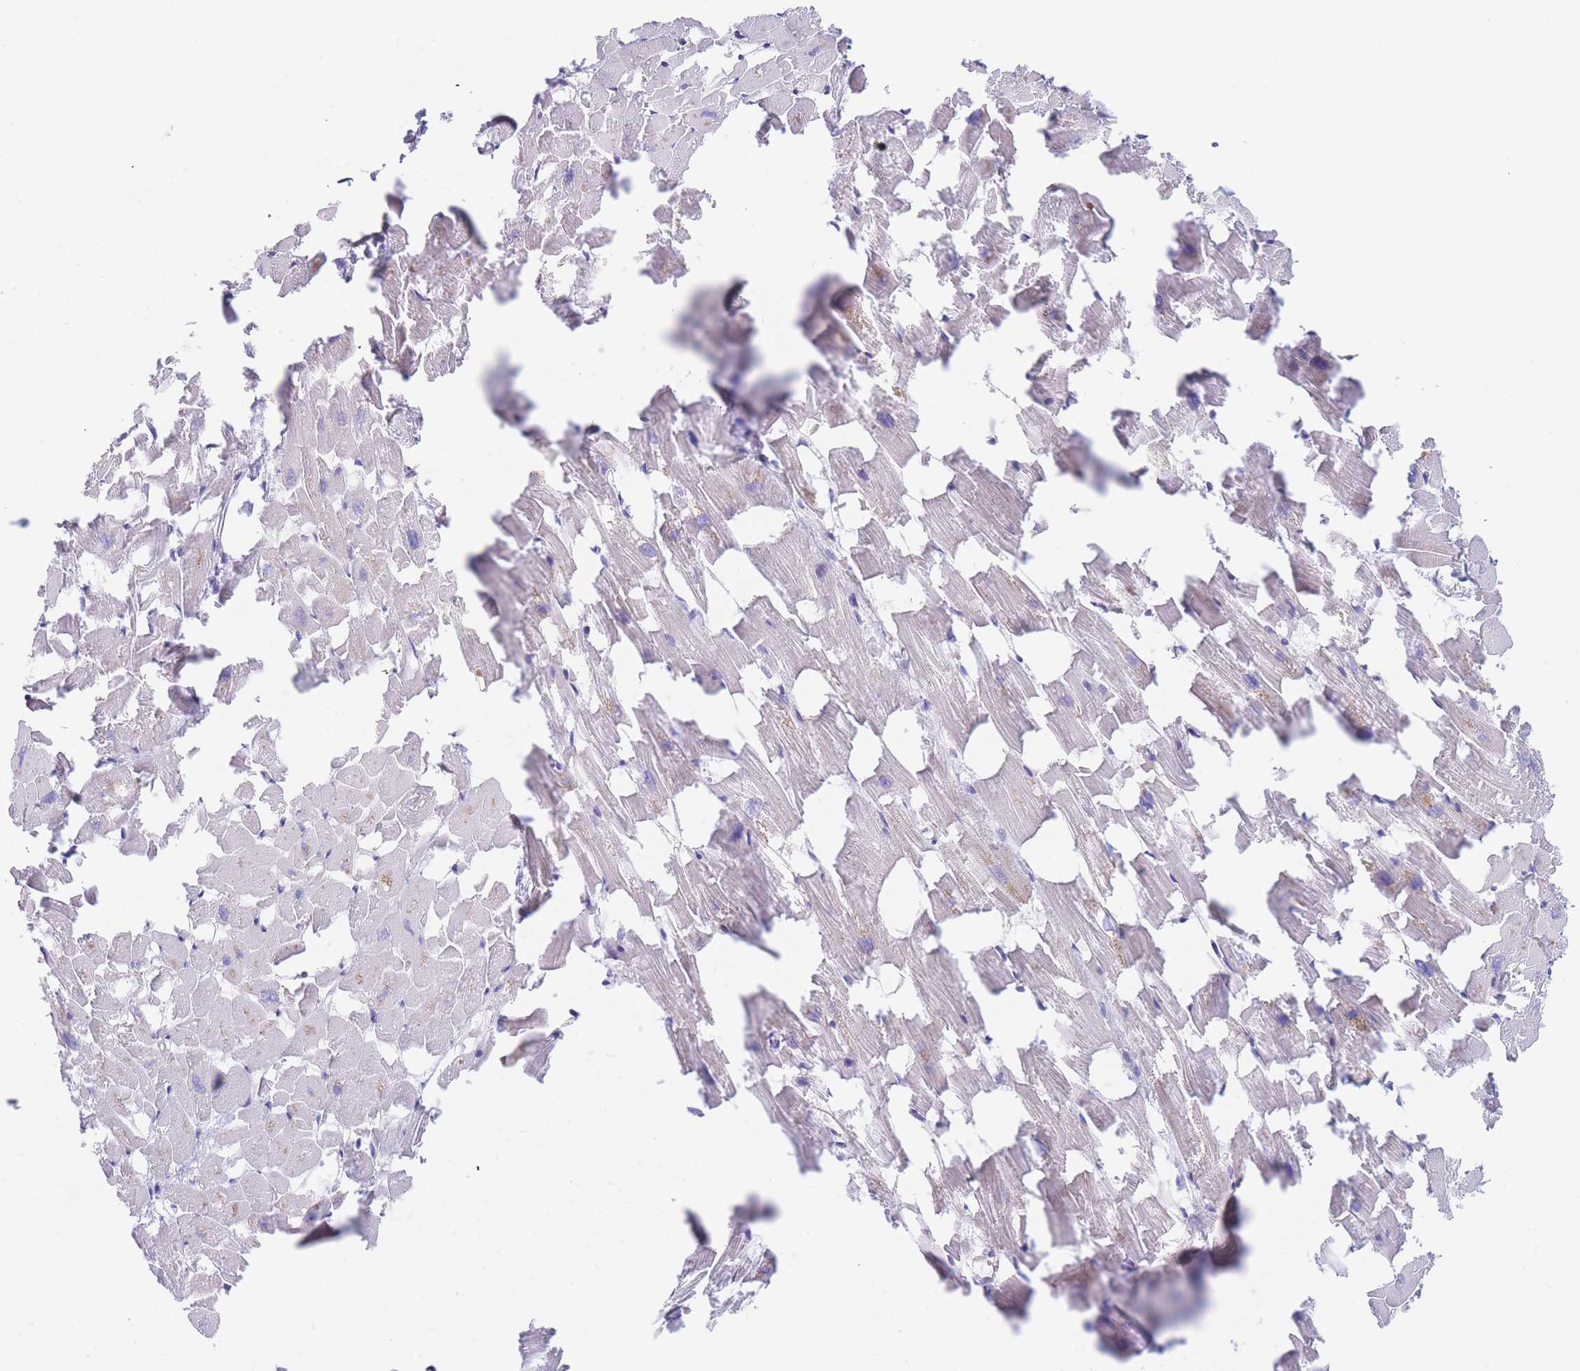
{"staining": {"intensity": "negative", "quantity": "none", "location": "none"}, "tissue": "heart muscle", "cell_type": "Cardiomyocytes", "image_type": "normal", "snomed": [{"axis": "morphology", "description": "Normal tissue, NOS"}, {"axis": "topography", "description": "Heart"}], "caption": "Immunohistochemical staining of benign heart muscle exhibits no significant positivity in cardiomyocytes.", "gene": "ZNF281", "patient": {"sex": "female", "age": 64}}